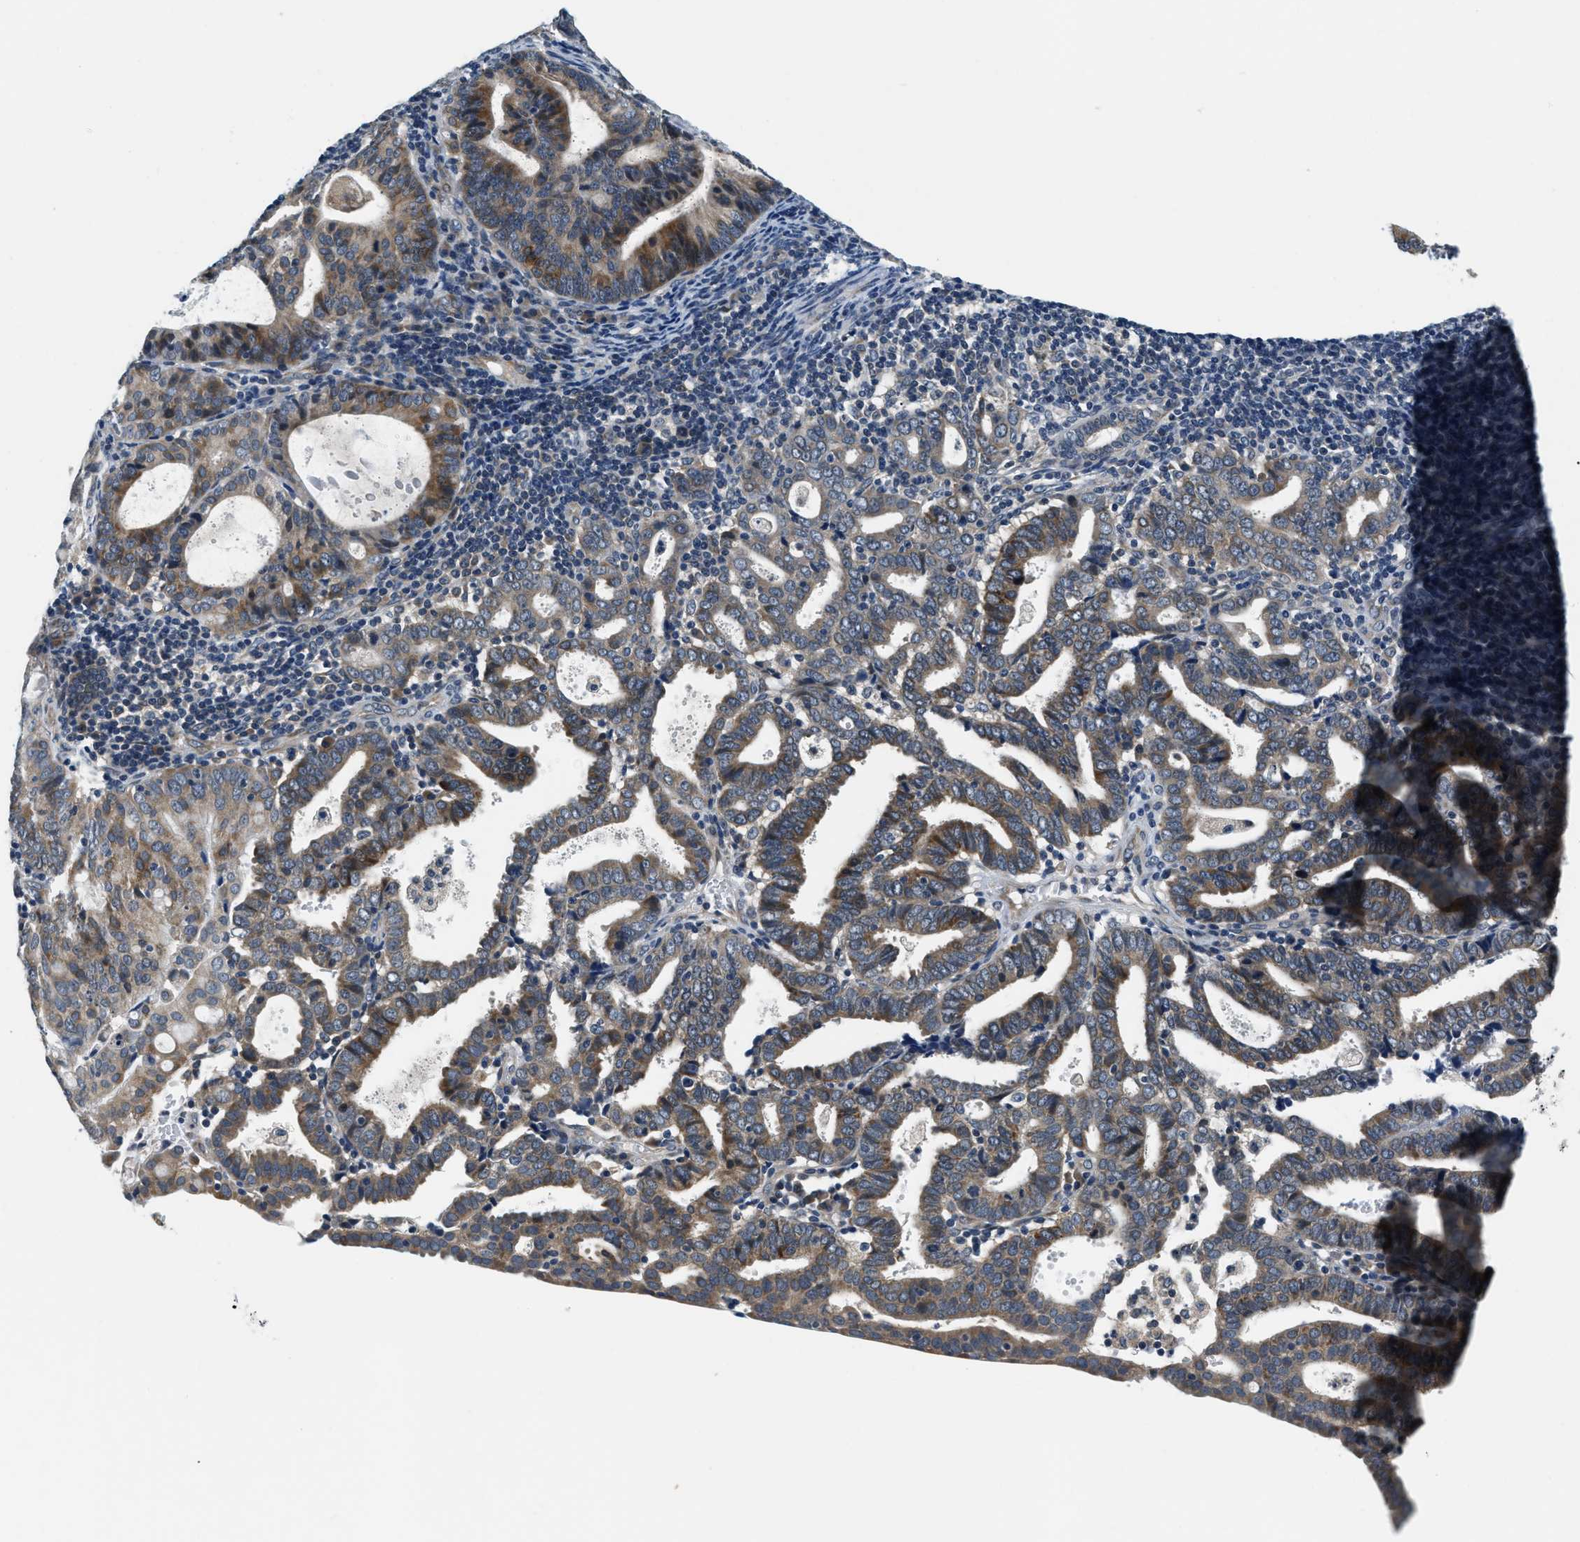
{"staining": {"intensity": "moderate", "quantity": ">75%", "location": "cytoplasmic/membranous"}, "tissue": "endometrial cancer", "cell_type": "Tumor cells", "image_type": "cancer", "snomed": [{"axis": "morphology", "description": "Adenocarcinoma, NOS"}, {"axis": "topography", "description": "Uterus"}], "caption": "An image of human endometrial cancer stained for a protein reveals moderate cytoplasmic/membranous brown staining in tumor cells. The staining is performed using DAB (3,3'-diaminobenzidine) brown chromogen to label protein expression. The nuclei are counter-stained blue using hematoxylin.", "gene": "YAE1", "patient": {"sex": "female", "age": 83}}